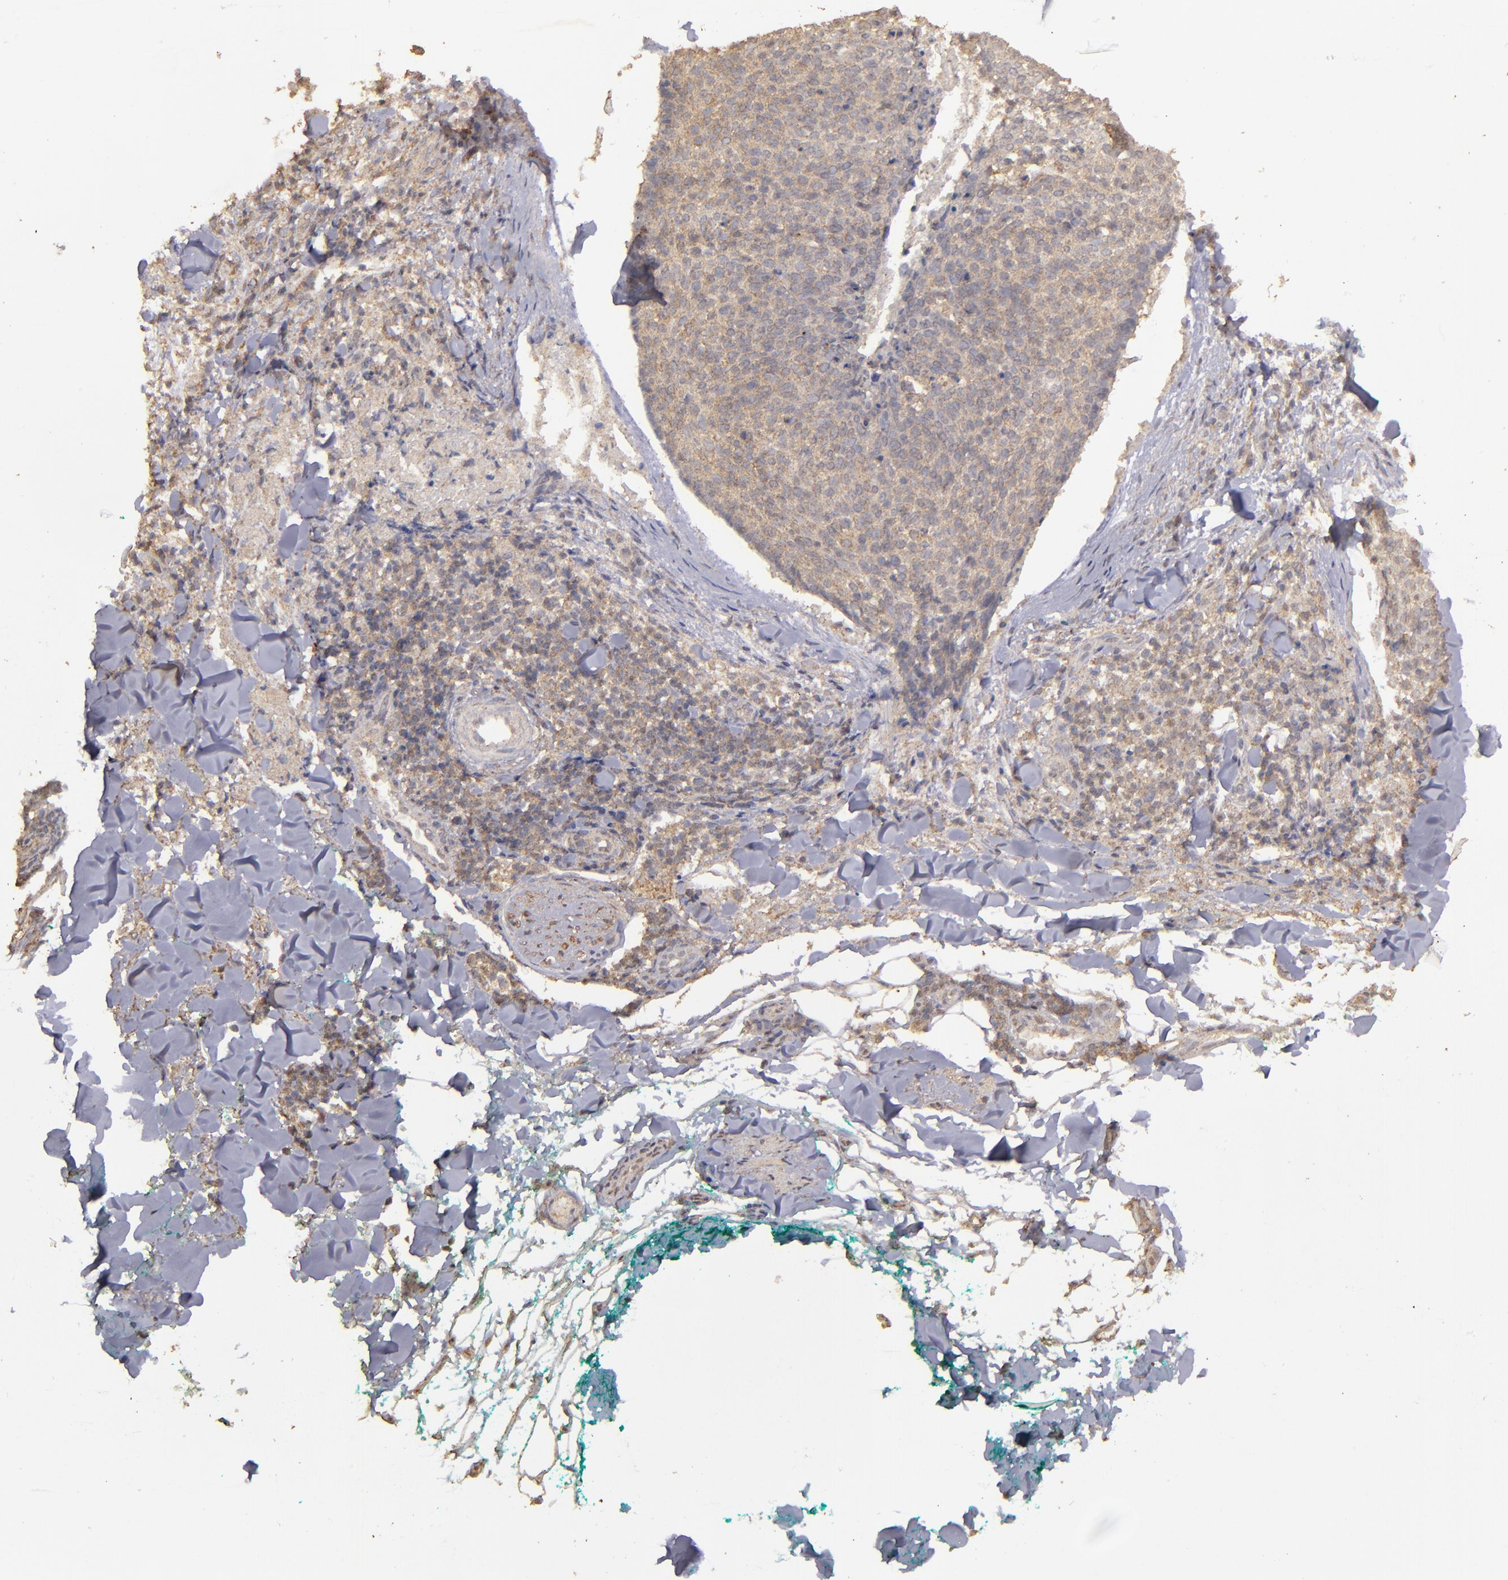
{"staining": {"intensity": "weak", "quantity": ">75%", "location": "cytoplasmic/membranous"}, "tissue": "skin cancer", "cell_type": "Tumor cells", "image_type": "cancer", "snomed": [{"axis": "morphology", "description": "Normal tissue, NOS"}, {"axis": "morphology", "description": "Basal cell carcinoma"}, {"axis": "topography", "description": "Skin"}], "caption": "A low amount of weak cytoplasmic/membranous positivity is identified in approximately >75% of tumor cells in basal cell carcinoma (skin) tissue.", "gene": "FAT1", "patient": {"sex": "female", "age": 57}}